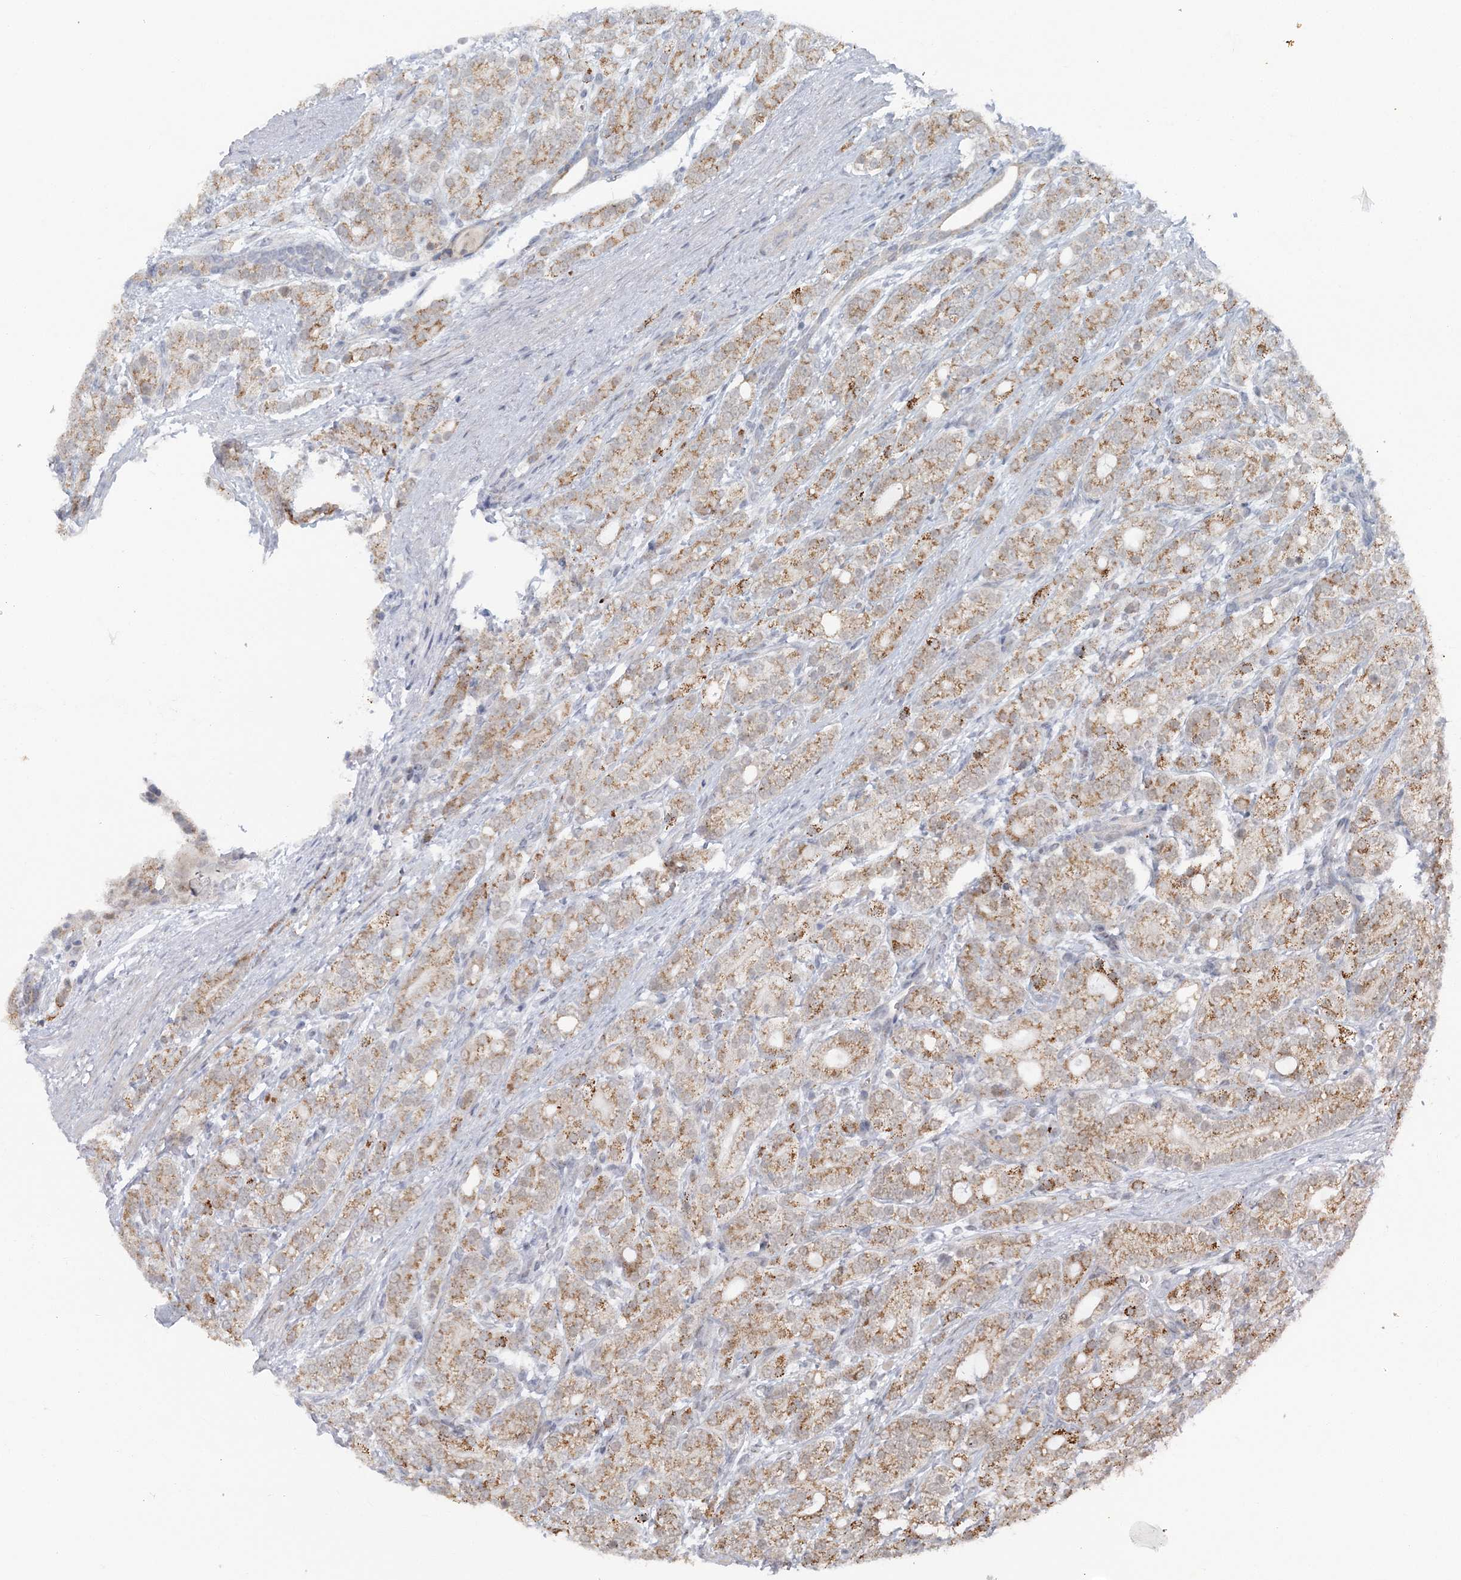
{"staining": {"intensity": "moderate", "quantity": ">75%", "location": "cytoplasmic/membranous"}, "tissue": "prostate cancer", "cell_type": "Tumor cells", "image_type": "cancer", "snomed": [{"axis": "morphology", "description": "Adenocarcinoma, High grade"}, {"axis": "topography", "description": "Prostate"}], "caption": "IHC of human adenocarcinoma (high-grade) (prostate) exhibits medium levels of moderate cytoplasmic/membranous positivity in approximately >75% of tumor cells.", "gene": "RNF150", "patient": {"sex": "male", "age": 57}}